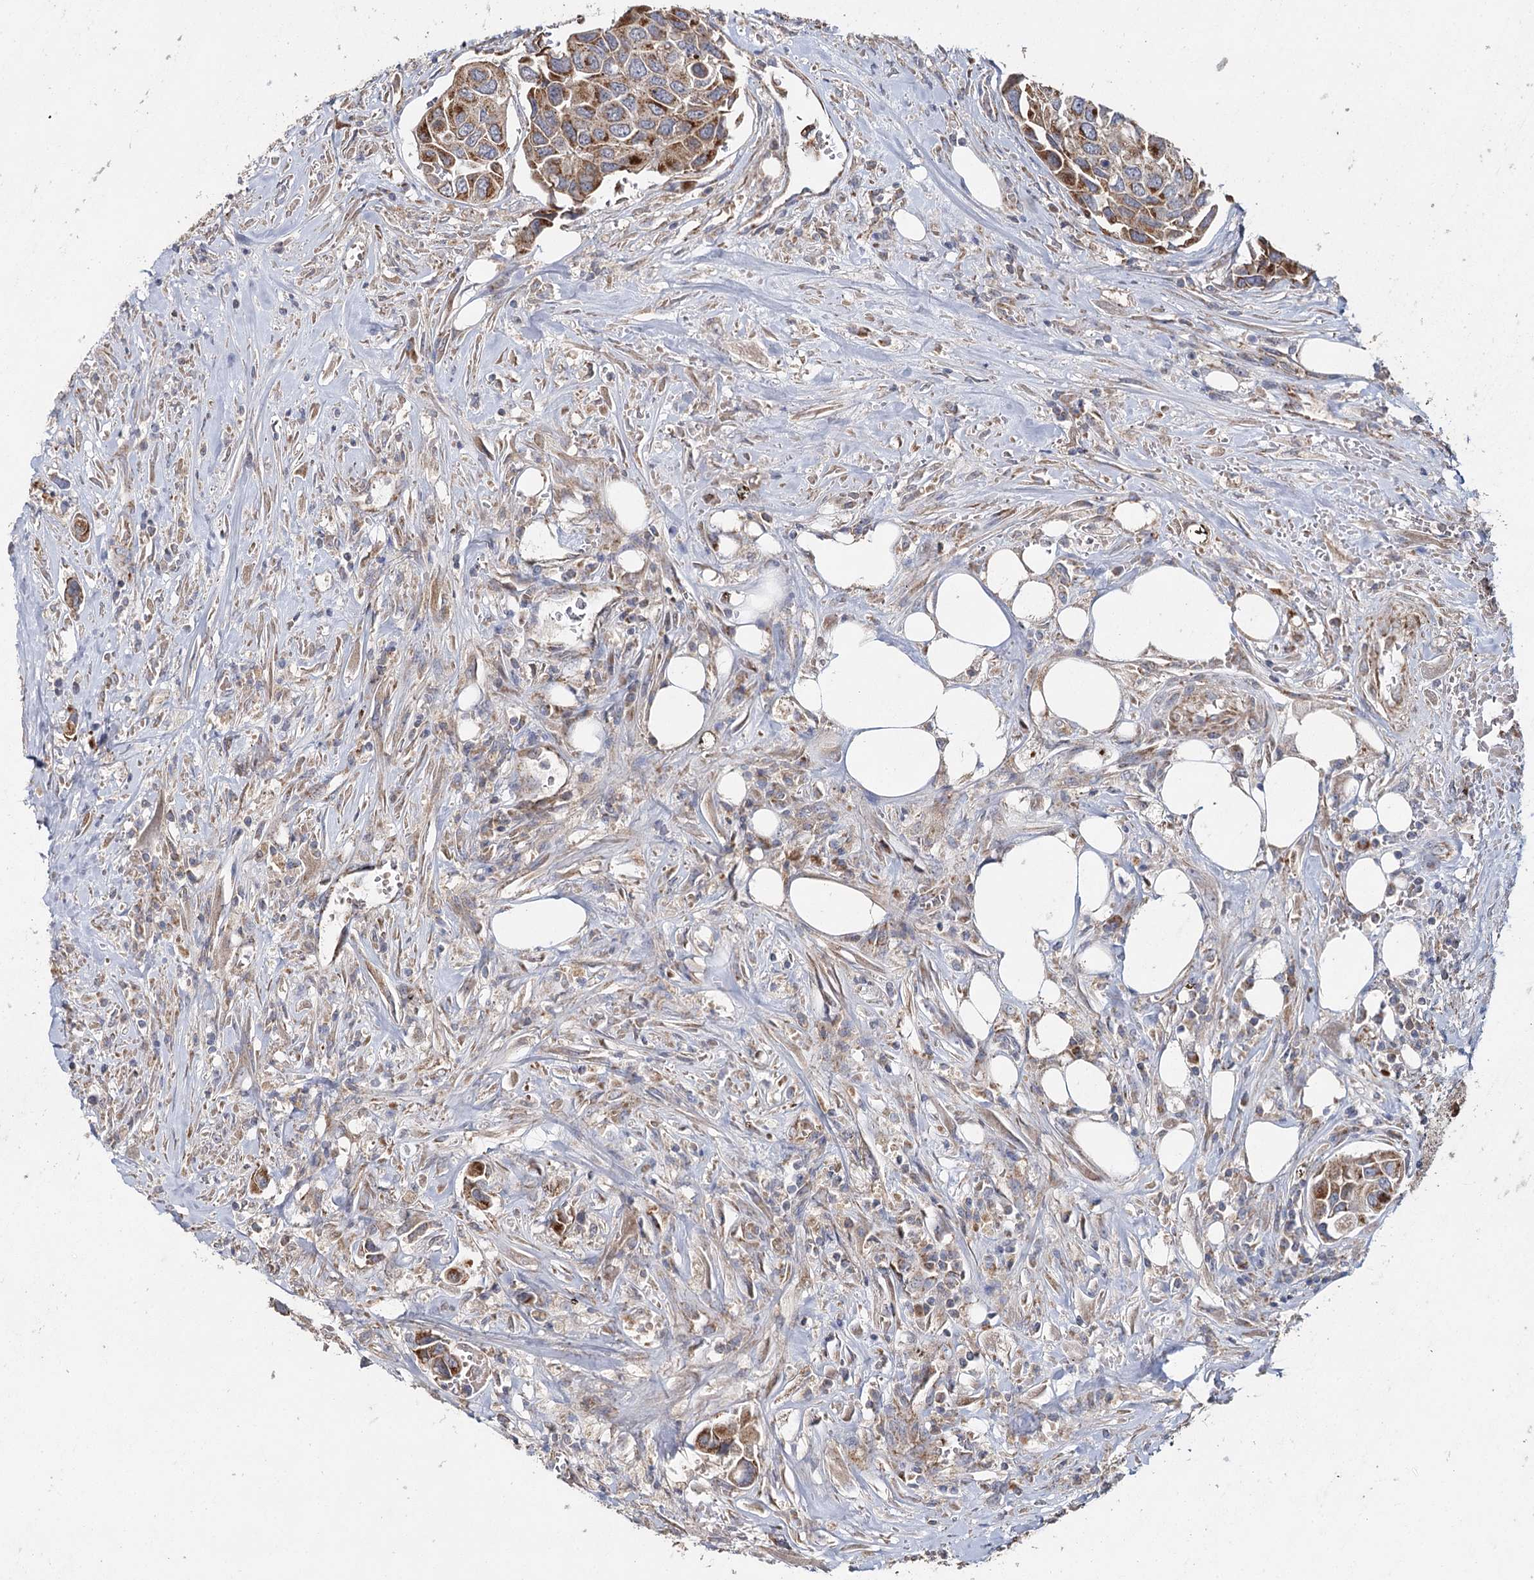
{"staining": {"intensity": "strong", "quantity": ">75%", "location": "cytoplasmic/membranous"}, "tissue": "urothelial cancer", "cell_type": "Tumor cells", "image_type": "cancer", "snomed": [{"axis": "morphology", "description": "Urothelial carcinoma, High grade"}, {"axis": "topography", "description": "Urinary bladder"}], "caption": "The photomicrograph displays a brown stain indicating the presence of a protein in the cytoplasmic/membranous of tumor cells in high-grade urothelial carcinoma.", "gene": "MRPL44", "patient": {"sex": "male", "age": 74}}